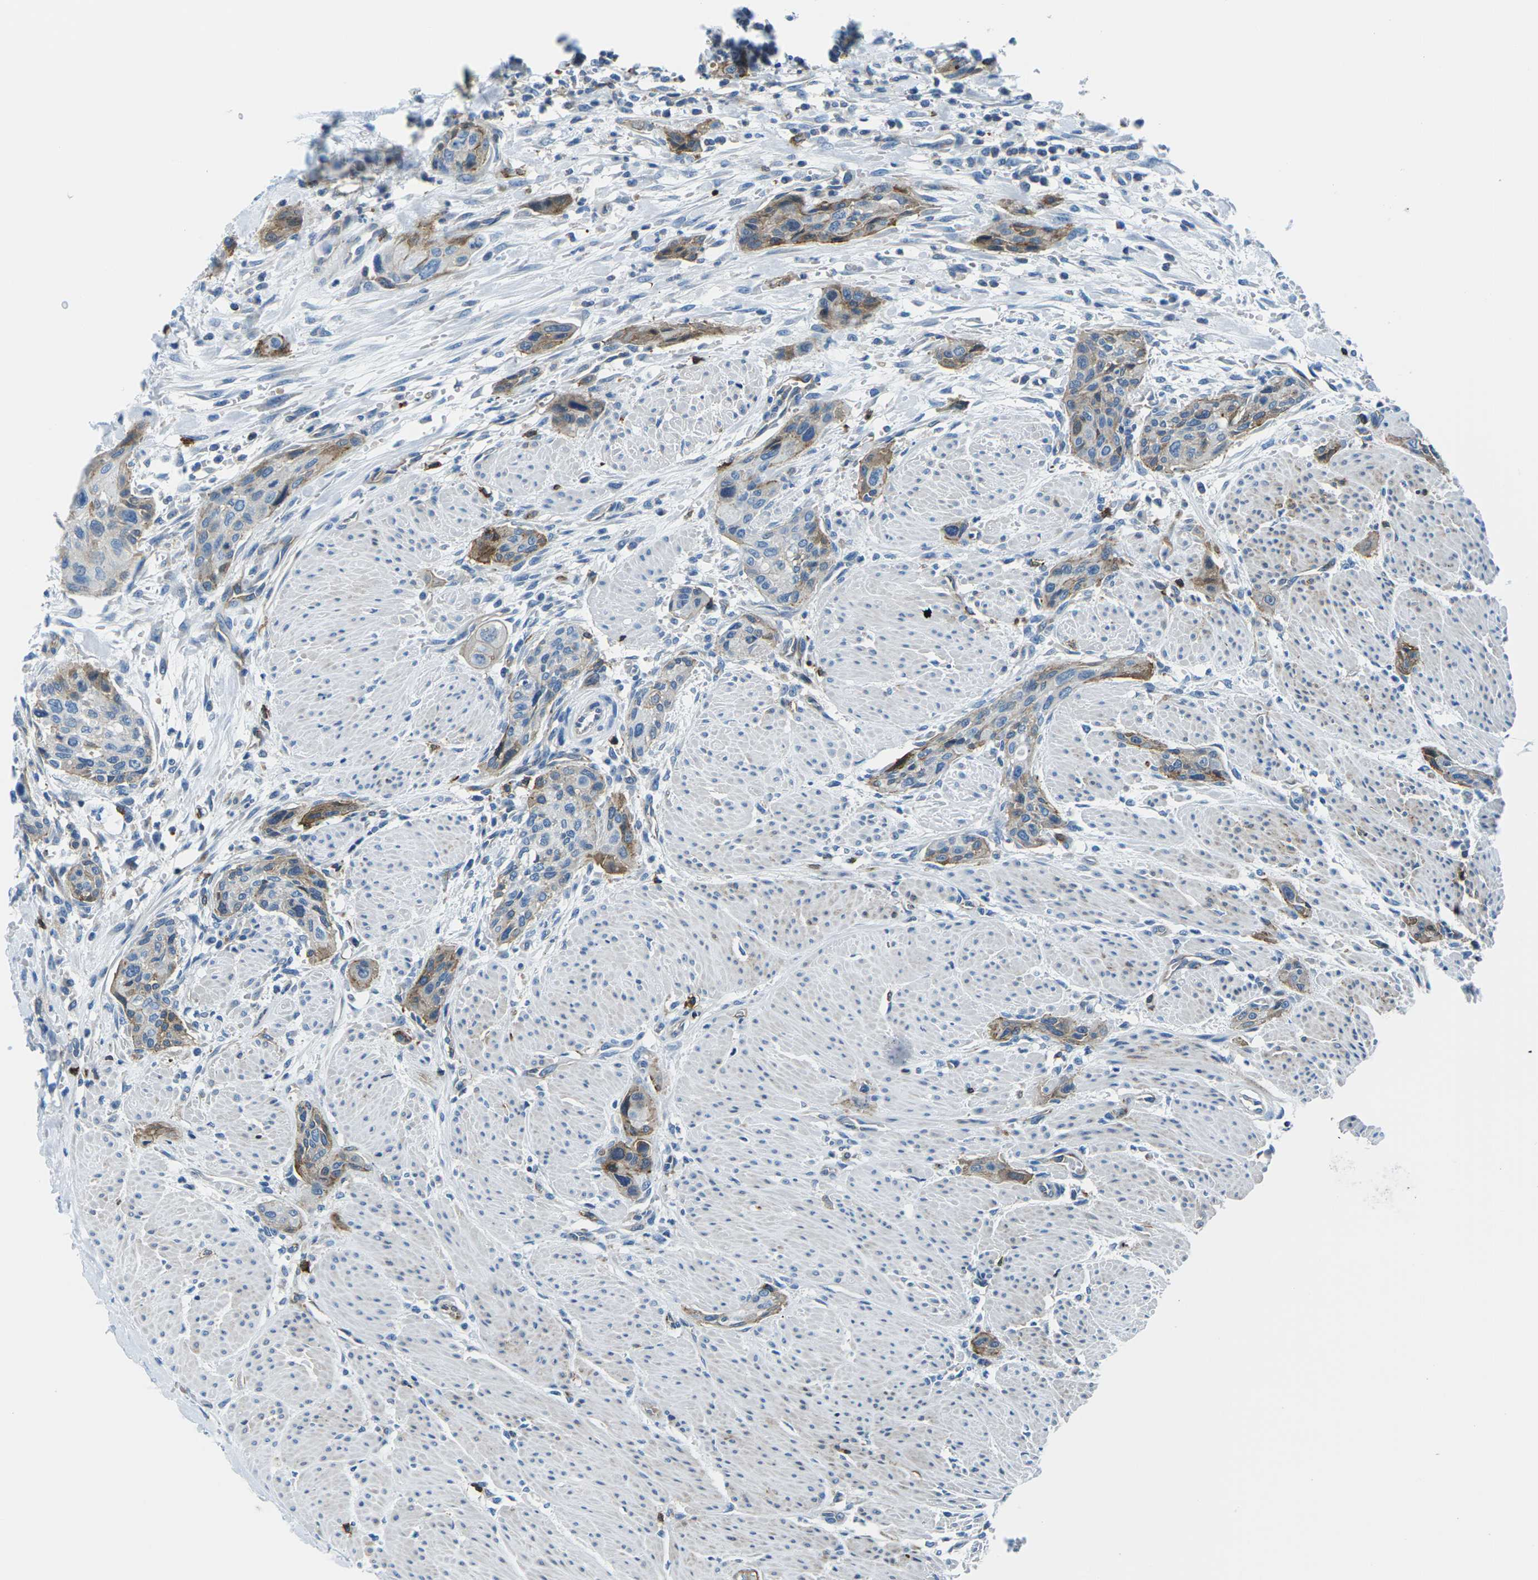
{"staining": {"intensity": "moderate", "quantity": "25%-75%", "location": "cytoplasmic/membranous"}, "tissue": "urothelial cancer", "cell_type": "Tumor cells", "image_type": "cancer", "snomed": [{"axis": "morphology", "description": "Urothelial carcinoma, High grade"}, {"axis": "topography", "description": "Urinary bladder"}], "caption": "High-grade urothelial carcinoma stained with a protein marker exhibits moderate staining in tumor cells.", "gene": "SOCS4", "patient": {"sex": "male", "age": 35}}